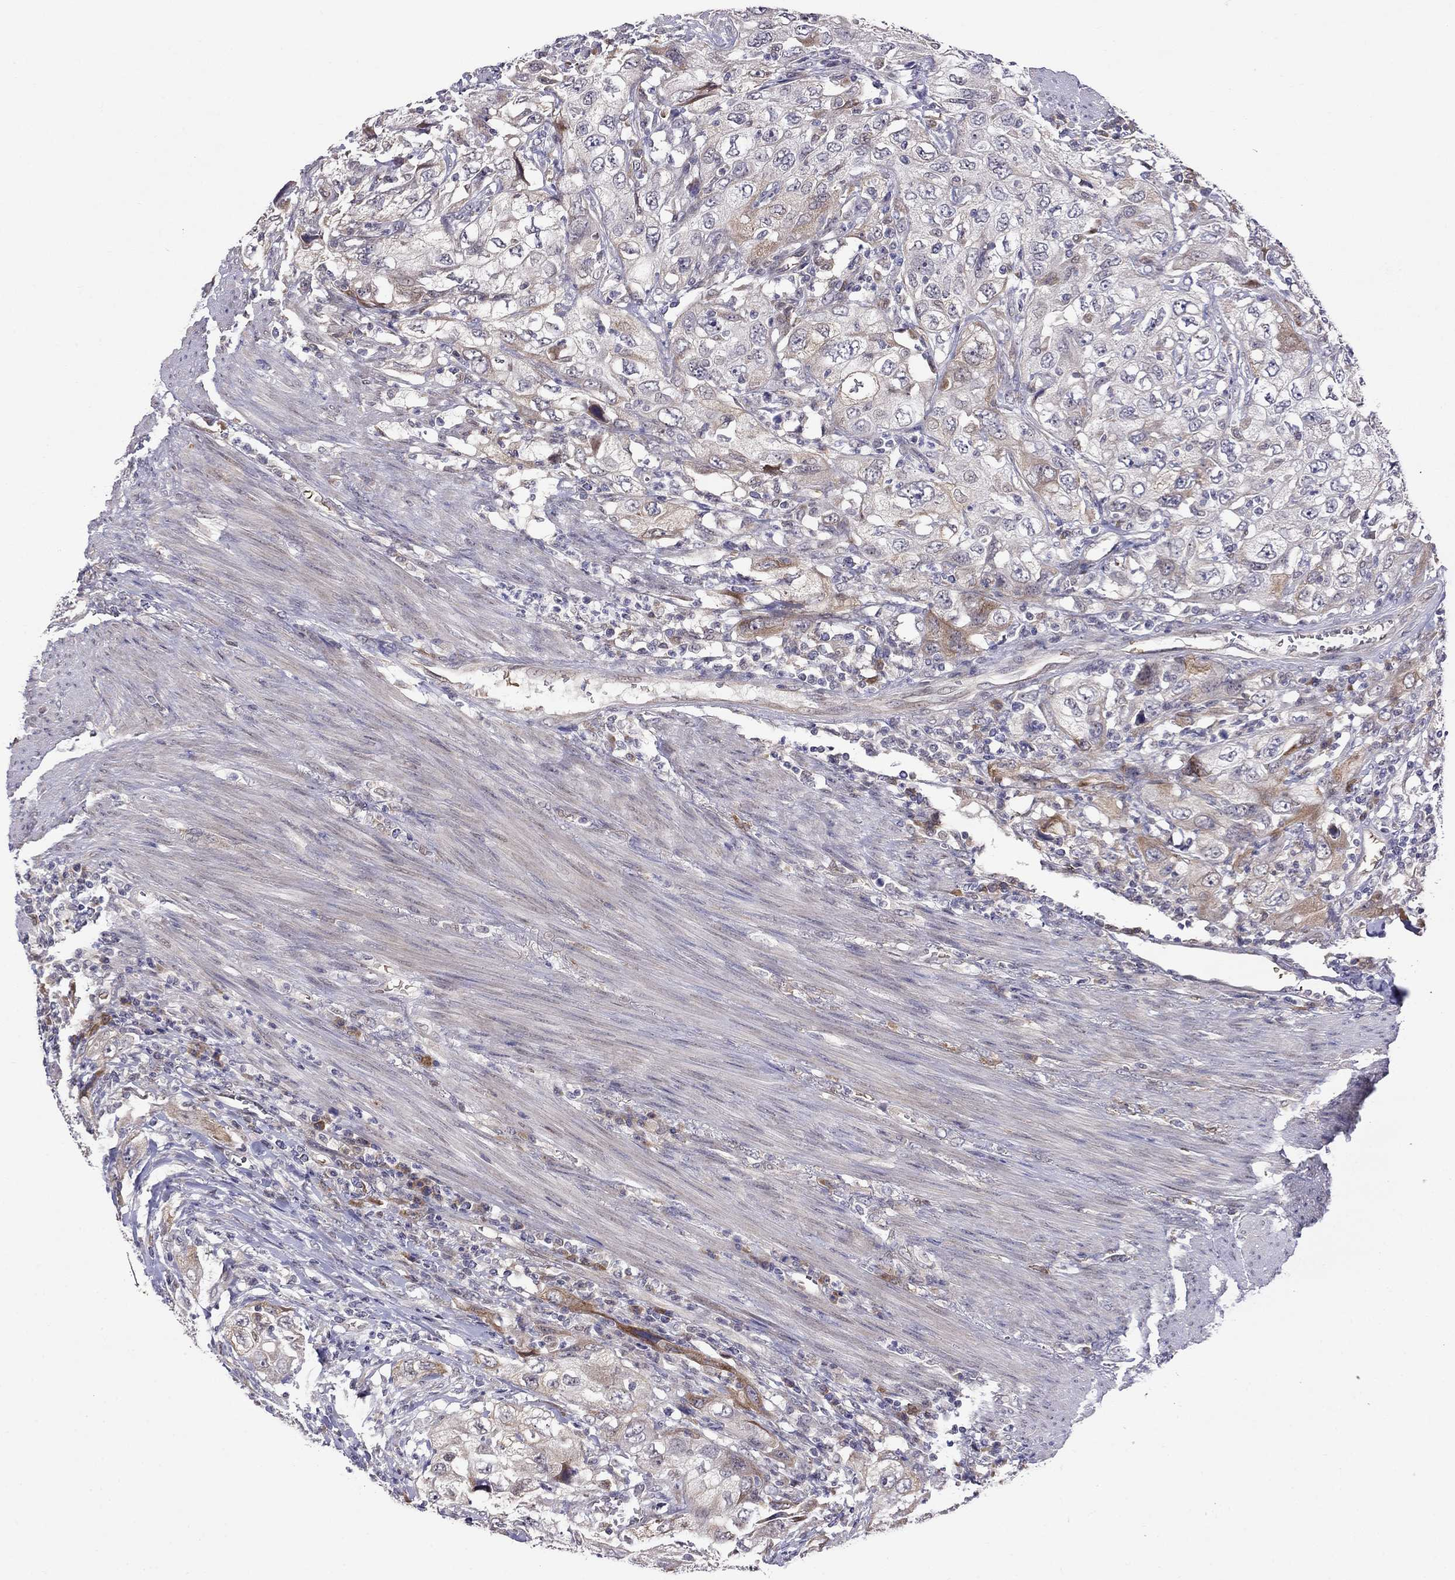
{"staining": {"intensity": "moderate", "quantity": "<25%", "location": "cytoplasmic/membranous"}, "tissue": "urothelial cancer", "cell_type": "Tumor cells", "image_type": "cancer", "snomed": [{"axis": "morphology", "description": "Urothelial carcinoma, High grade"}, {"axis": "topography", "description": "Urinary bladder"}], "caption": "A low amount of moderate cytoplasmic/membranous staining is identified in about <25% of tumor cells in urothelial cancer tissue.", "gene": "ADAM28", "patient": {"sex": "male", "age": 76}}